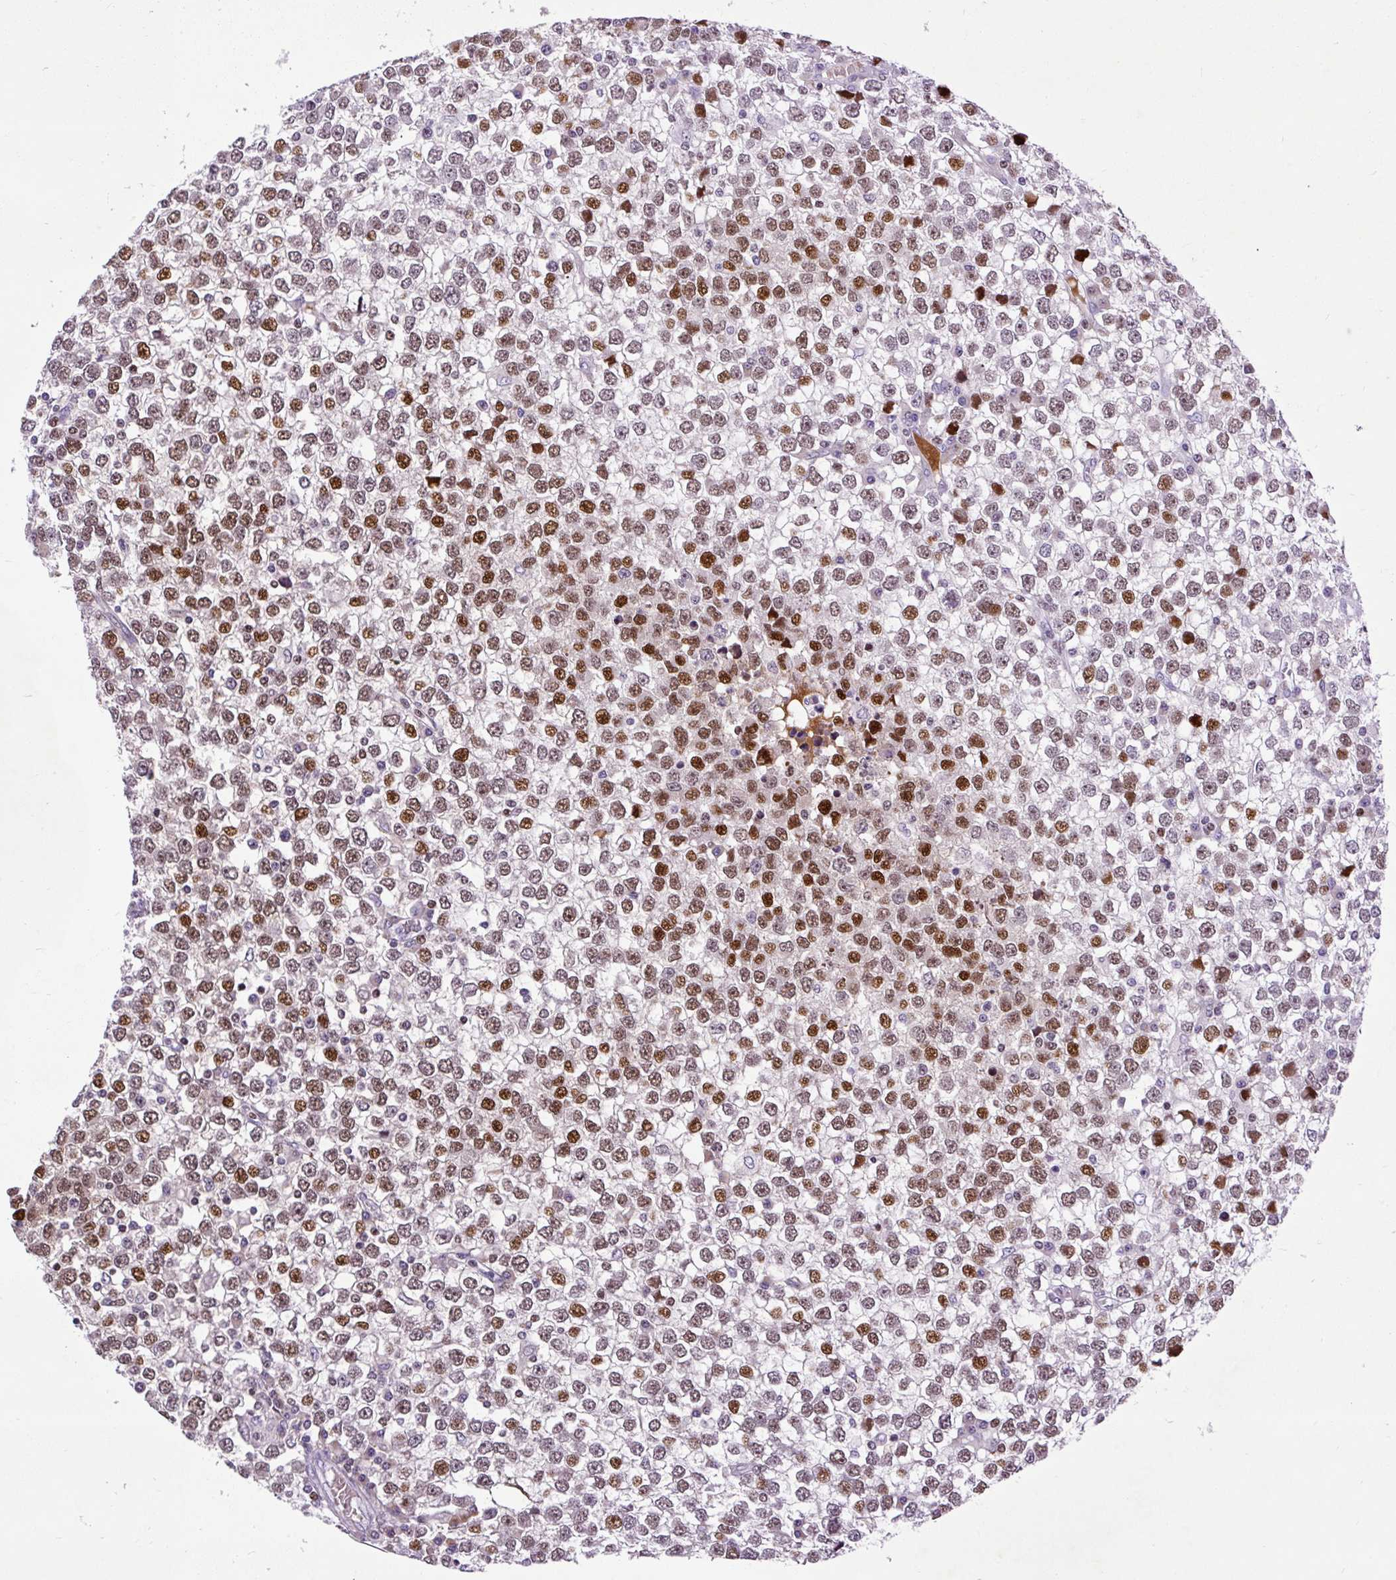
{"staining": {"intensity": "moderate", "quantity": ">75%", "location": "nuclear"}, "tissue": "testis cancer", "cell_type": "Tumor cells", "image_type": "cancer", "snomed": [{"axis": "morphology", "description": "Seminoma, NOS"}, {"axis": "topography", "description": "Testis"}], "caption": "Testis seminoma tissue demonstrates moderate nuclear expression in approximately >75% of tumor cells, visualized by immunohistochemistry. Immunohistochemistry stains the protein in brown and the nuclei are stained blue.", "gene": "SPC24", "patient": {"sex": "male", "age": 65}}